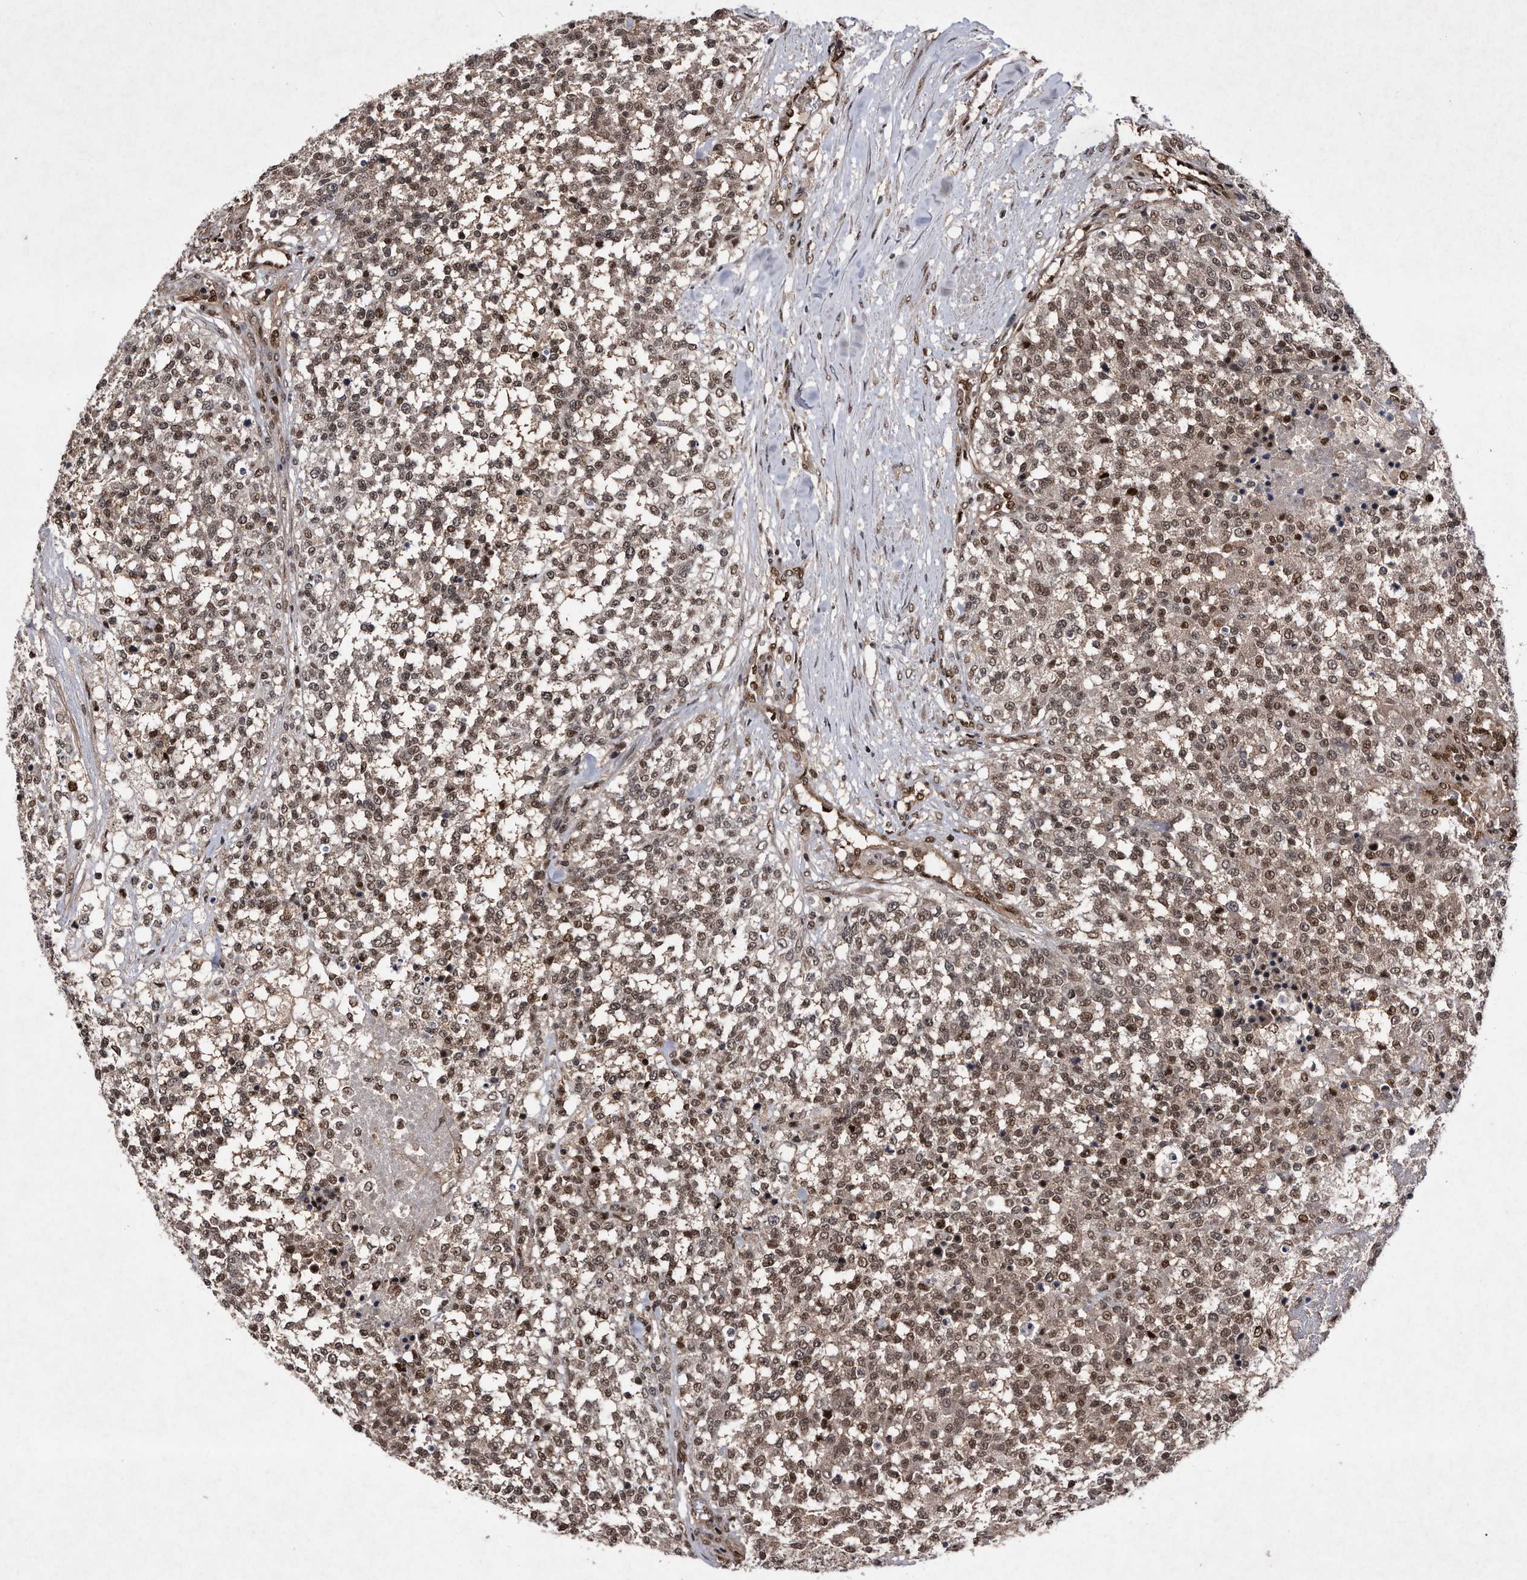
{"staining": {"intensity": "moderate", "quantity": ">75%", "location": "nuclear"}, "tissue": "testis cancer", "cell_type": "Tumor cells", "image_type": "cancer", "snomed": [{"axis": "morphology", "description": "Seminoma, NOS"}, {"axis": "topography", "description": "Testis"}], "caption": "Testis seminoma was stained to show a protein in brown. There is medium levels of moderate nuclear positivity in about >75% of tumor cells. (DAB (3,3'-diaminobenzidine) IHC, brown staining for protein, blue staining for nuclei).", "gene": "RAD23B", "patient": {"sex": "male", "age": 59}}